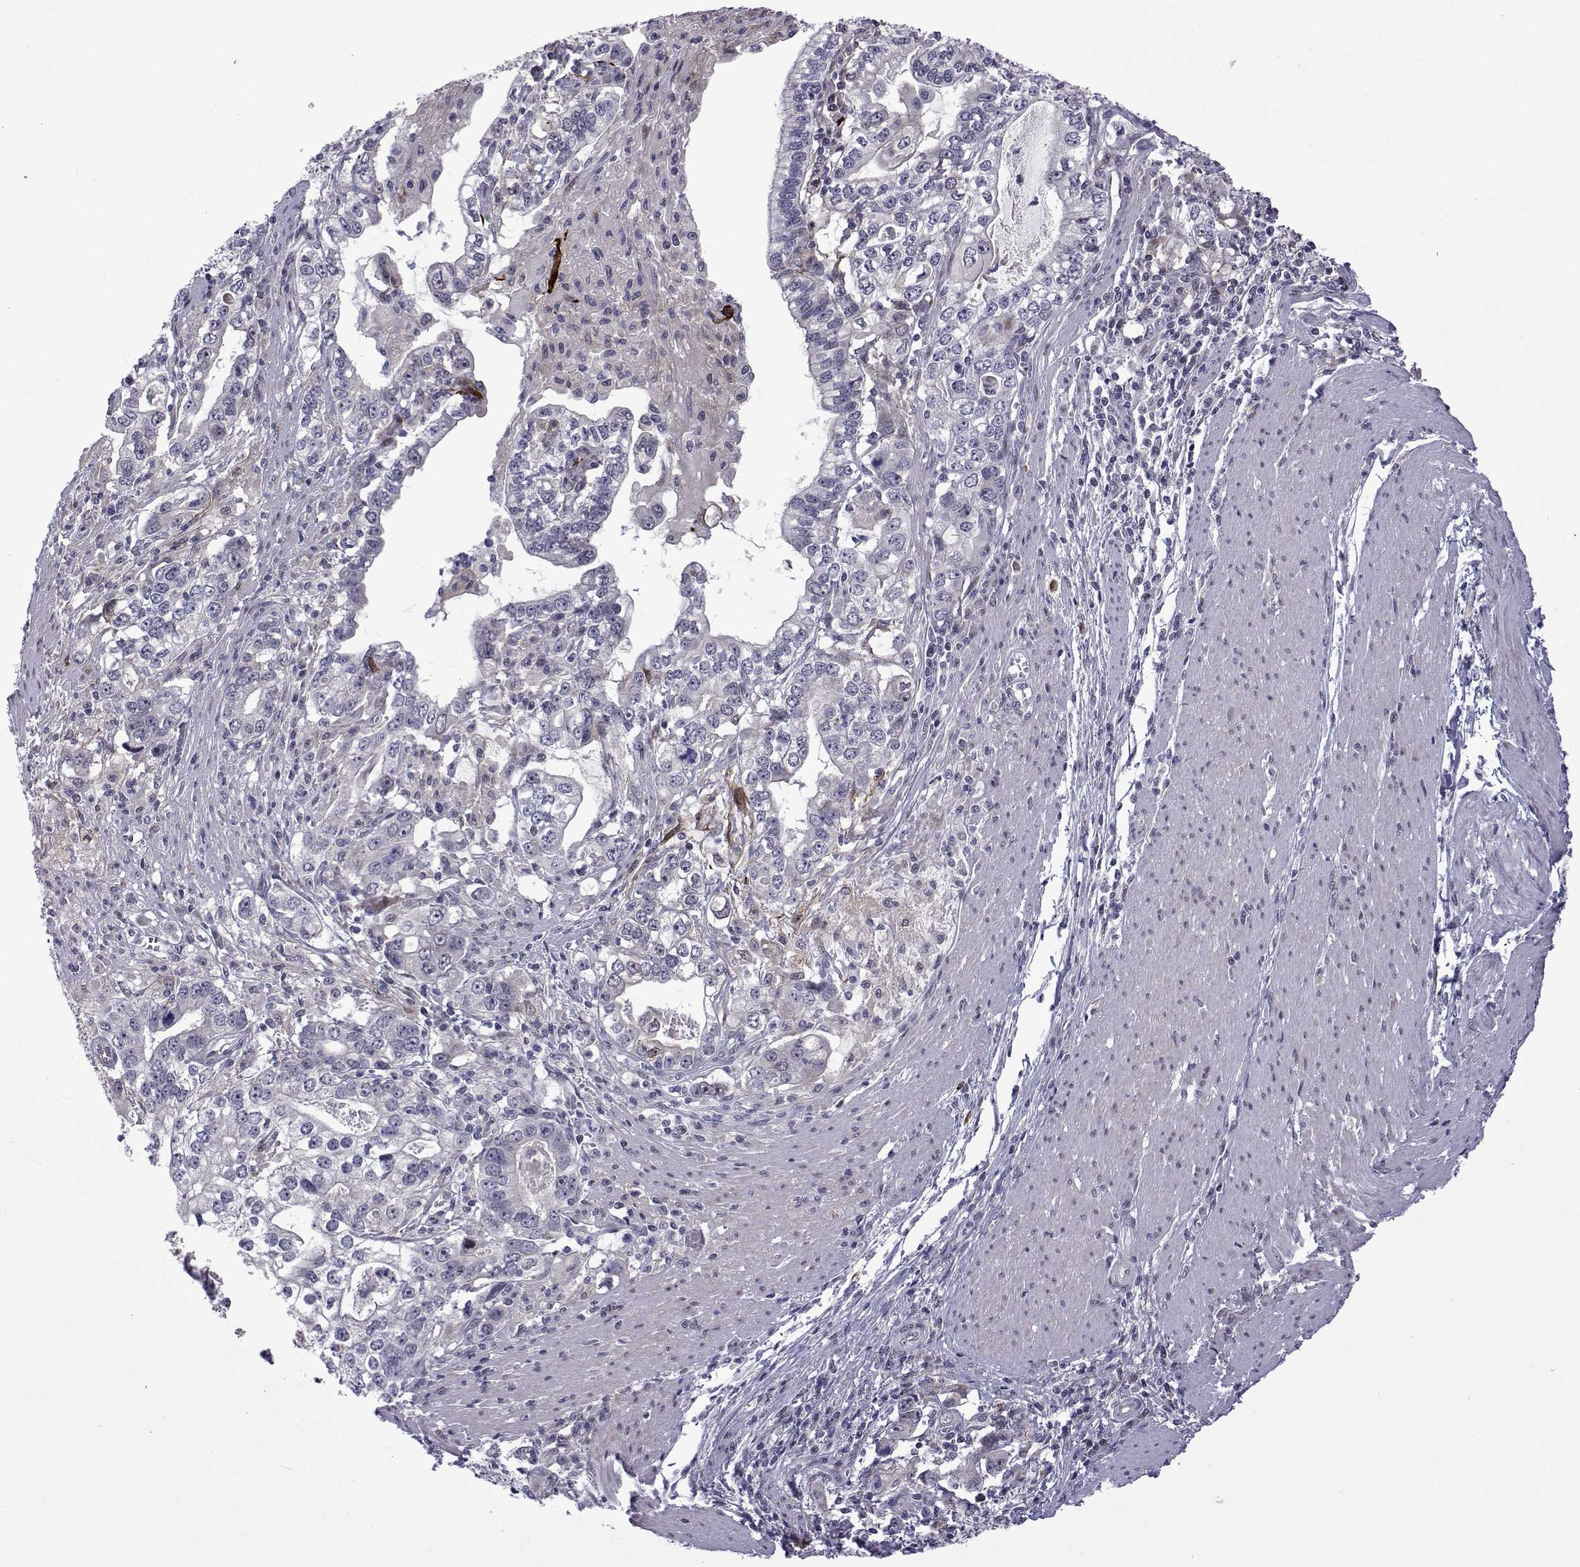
{"staining": {"intensity": "negative", "quantity": "none", "location": "none"}, "tissue": "stomach cancer", "cell_type": "Tumor cells", "image_type": "cancer", "snomed": [{"axis": "morphology", "description": "Adenocarcinoma, NOS"}, {"axis": "topography", "description": "Stomach, lower"}], "caption": "Immunohistochemistry micrograph of adenocarcinoma (stomach) stained for a protein (brown), which reveals no positivity in tumor cells.", "gene": "EFCAB3", "patient": {"sex": "female", "age": 72}}